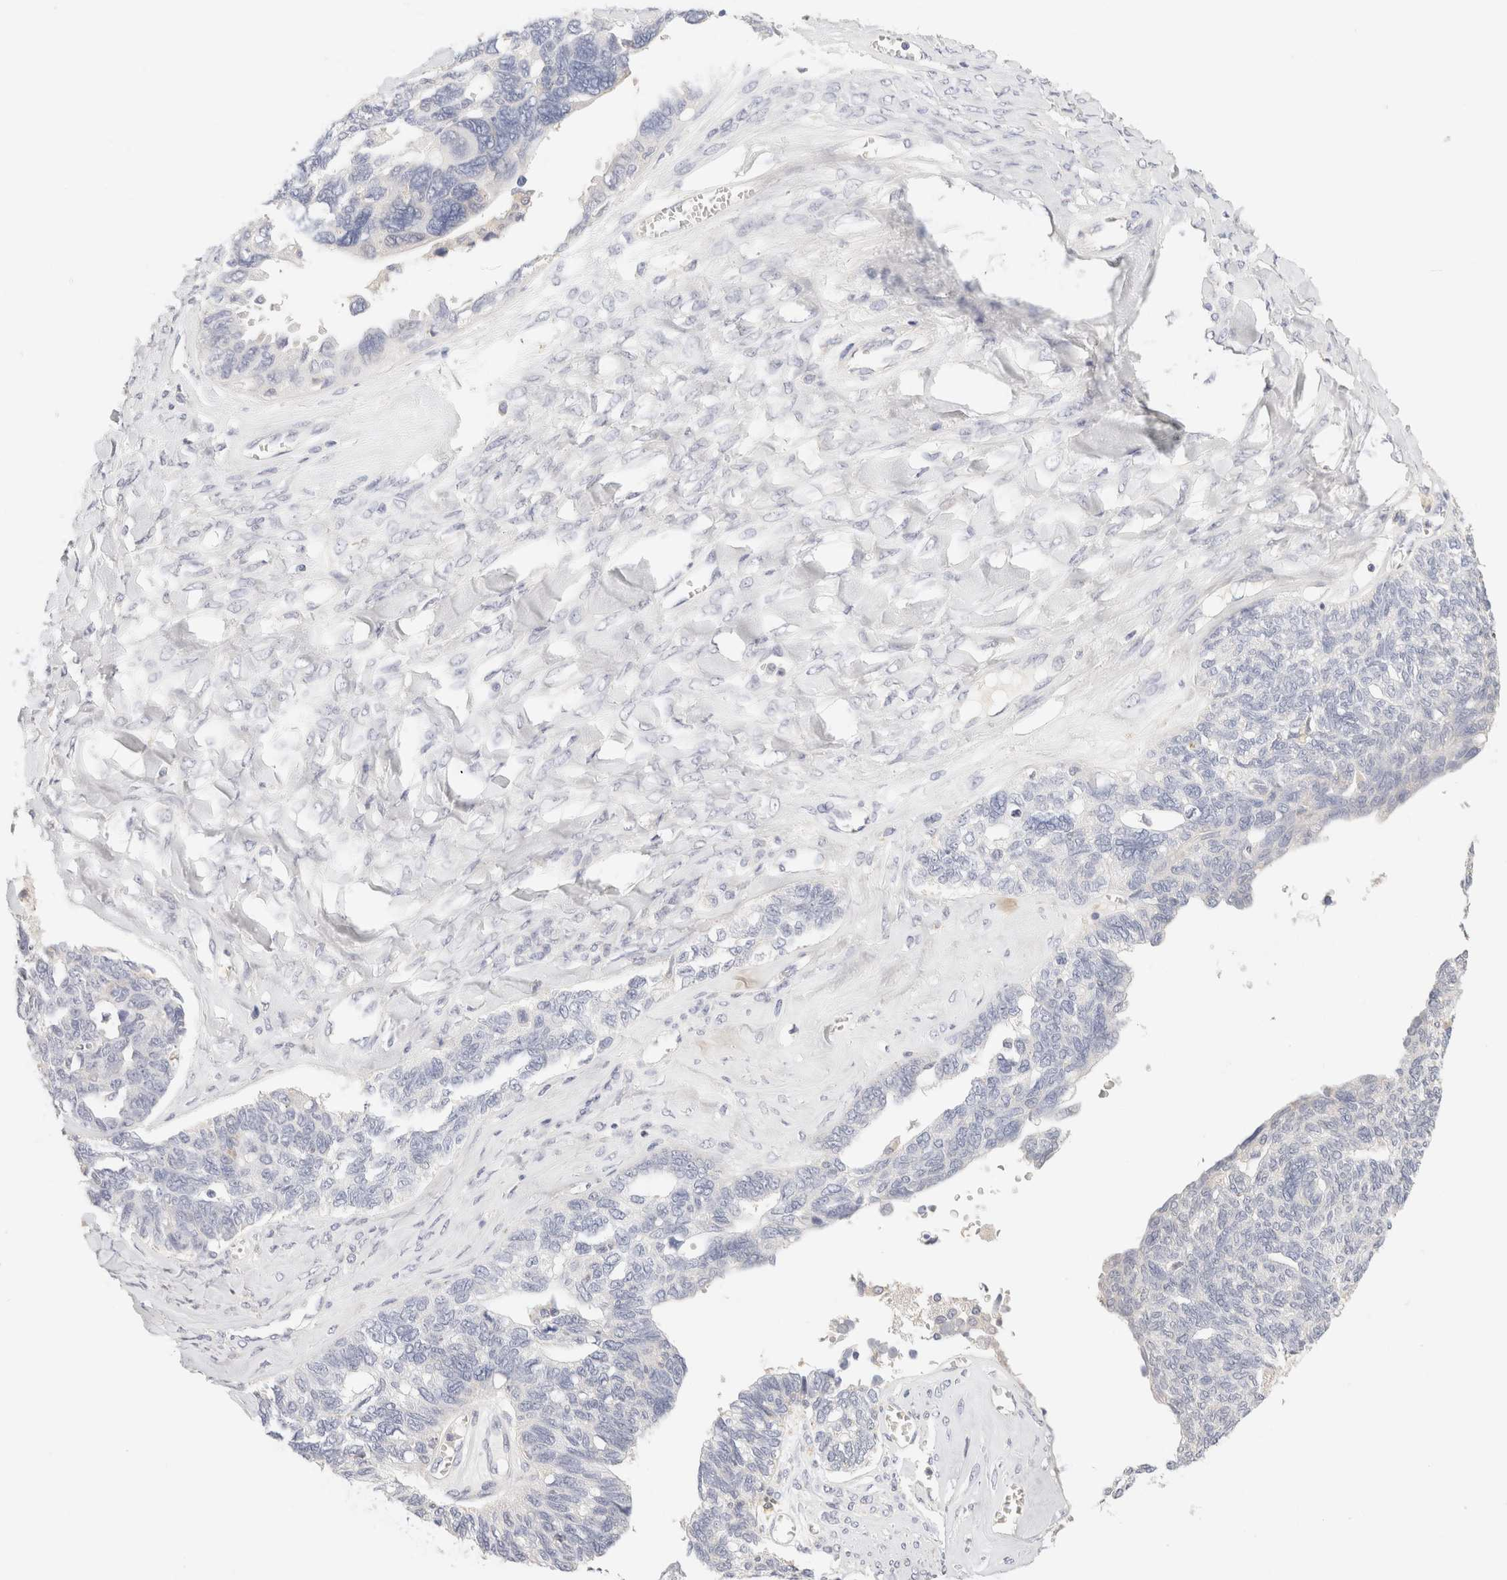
{"staining": {"intensity": "negative", "quantity": "none", "location": "none"}, "tissue": "ovarian cancer", "cell_type": "Tumor cells", "image_type": "cancer", "snomed": [{"axis": "morphology", "description": "Cystadenocarcinoma, serous, NOS"}, {"axis": "topography", "description": "Ovary"}], "caption": "DAB immunohistochemical staining of serous cystadenocarcinoma (ovarian) reveals no significant positivity in tumor cells.", "gene": "SCGB2A2", "patient": {"sex": "female", "age": 79}}